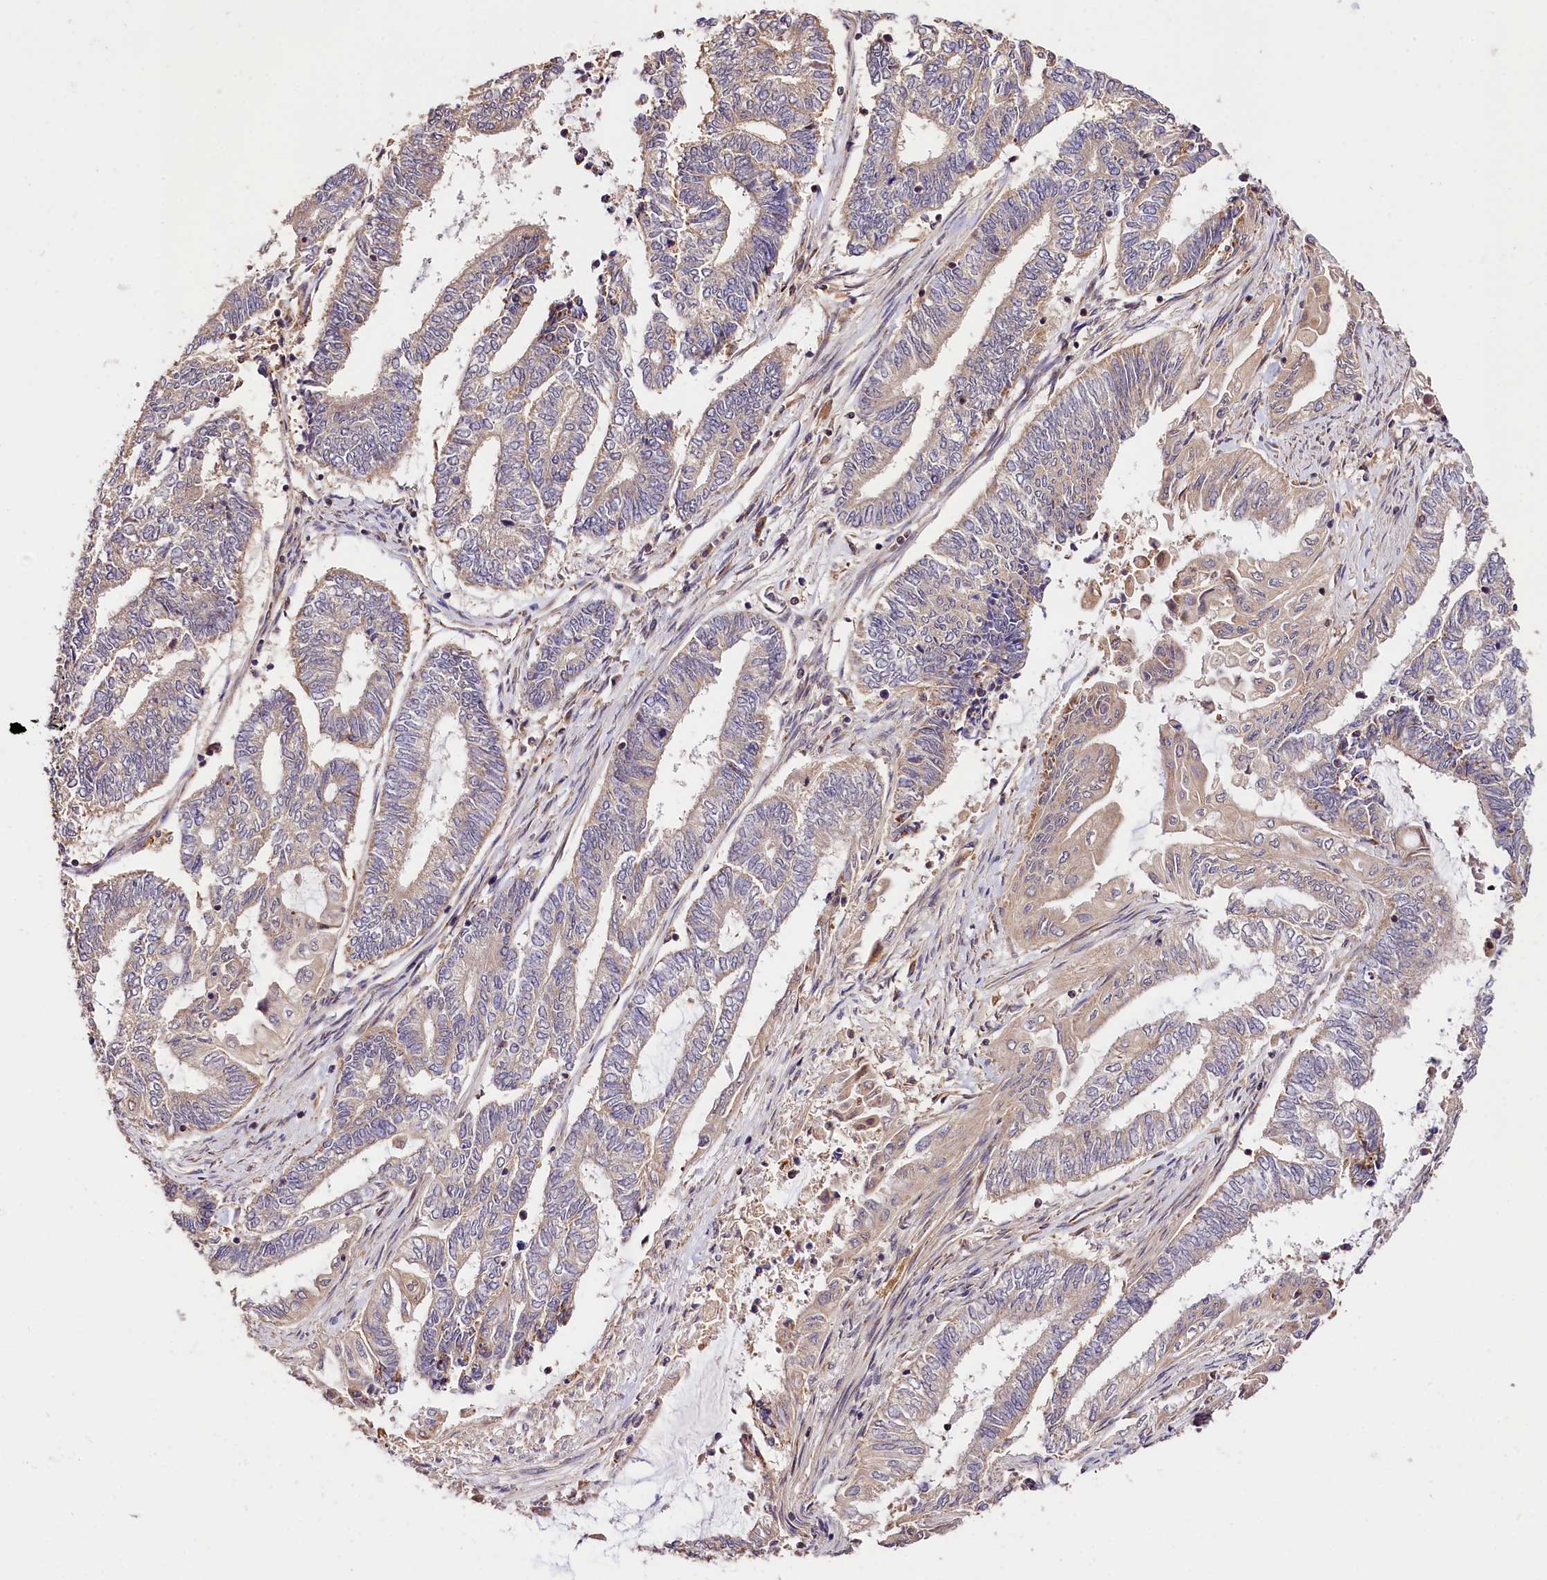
{"staining": {"intensity": "weak", "quantity": "<25%", "location": "cytoplasmic/membranous"}, "tissue": "endometrial cancer", "cell_type": "Tumor cells", "image_type": "cancer", "snomed": [{"axis": "morphology", "description": "Adenocarcinoma, NOS"}, {"axis": "topography", "description": "Uterus"}, {"axis": "topography", "description": "Endometrium"}], "caption": "Protein analysis of endometrial adenocarcinoma demonstrates no significant expression in tumor cells. (Immunohistochemistry (ihc), brightfield microscopy, high magnification).", "gene": "KPTN", "patient": {"sex": "female", "age": 70}}